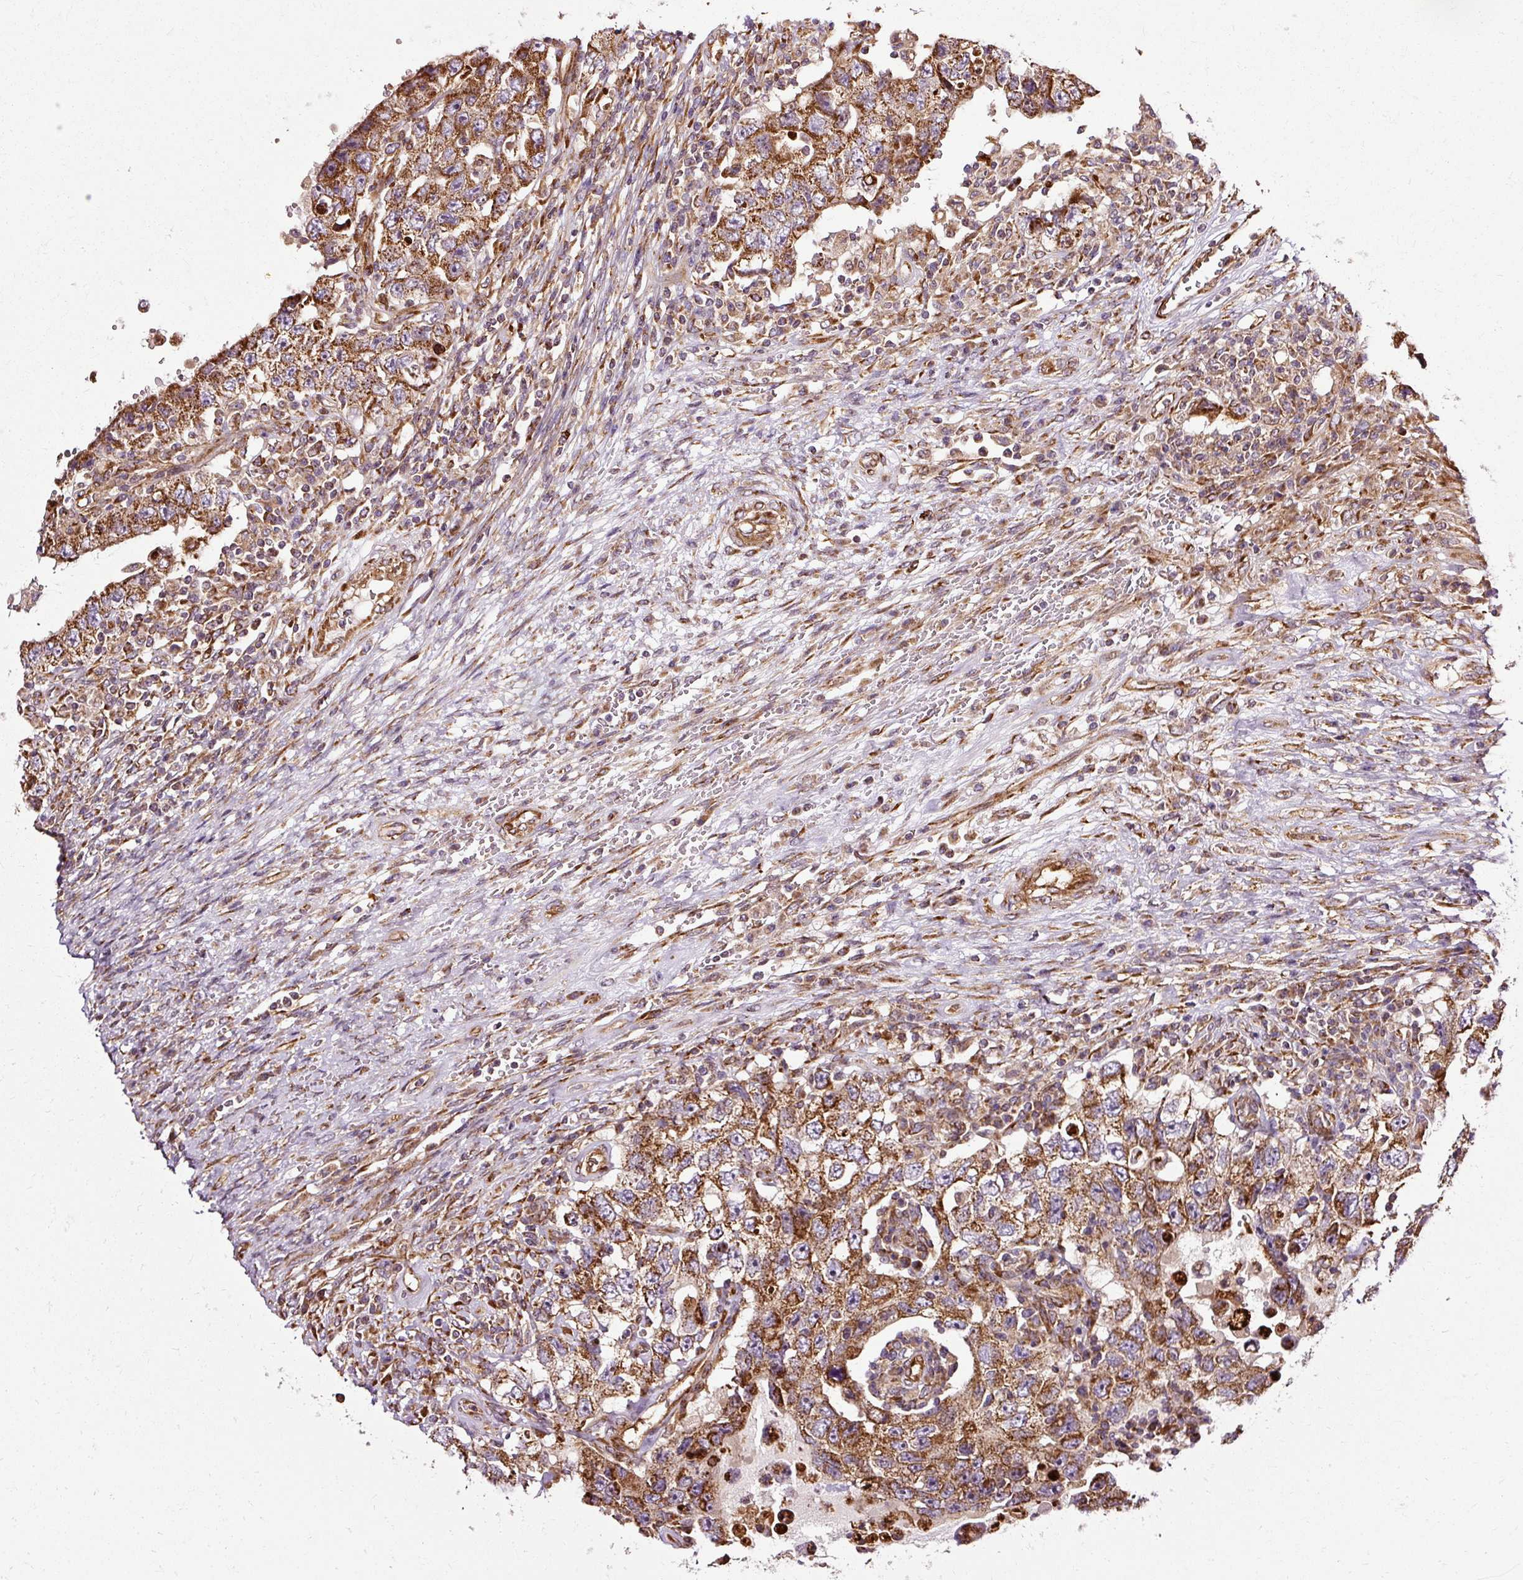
{"staining": {"intensity": "strong", "quantity": ">75%", "location": "cytoplasmic/membranous"}, "tissue": "testis cancer", "cell_type": "Tumor cells", "image_type": "cancer", "snomed": [{"axis": "morphology", "description": "Carcinoma, Embryonal, NOS"}, {"axis": "topography", "description": "Testis"}], "caption": "Testis cancer stained with a brown dye demonstrates strong cytoplasmic/membranous positive staining in about >75% of tumor cells.", "gene": "ISCU", "patient": {"sex": "male", "age": 26}}